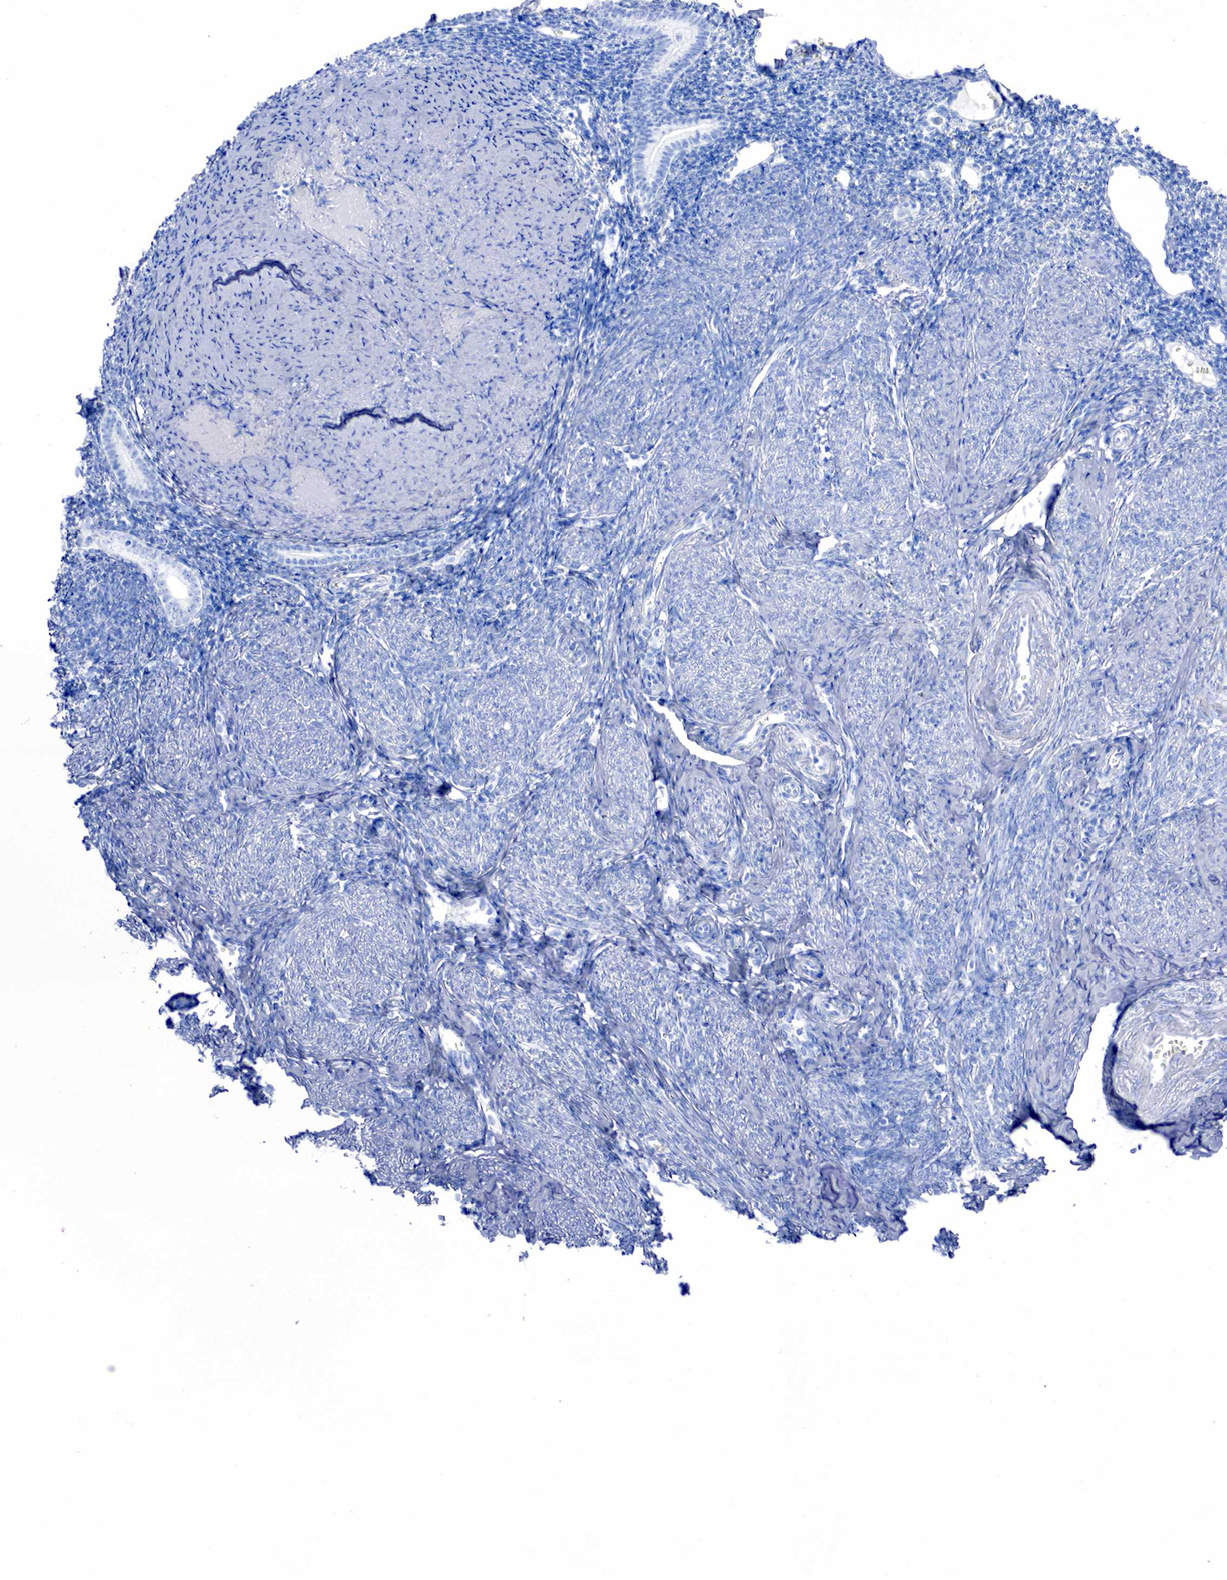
{"staining": {"intensity": "negative", "quantity": "none", "location": "none"}, "tissue": "endometrium", "cell_type": "Cells in endometrial stroma", "image_type": "normal", "snomed": [{"axis": "morphology", "description": "Normal tissue, NOS"}, {"axis": "morphology", "description": "Neoplasm, benign, NOS"}, {"axis": "topography", "description": "Uterus"}], "caption": "Immunohistochemical staining of normal human endometrium displays no significant positivity in cells in endometrial stroma.", "gene": "INHA", "patient": {"sex": "female", "age": 55}}